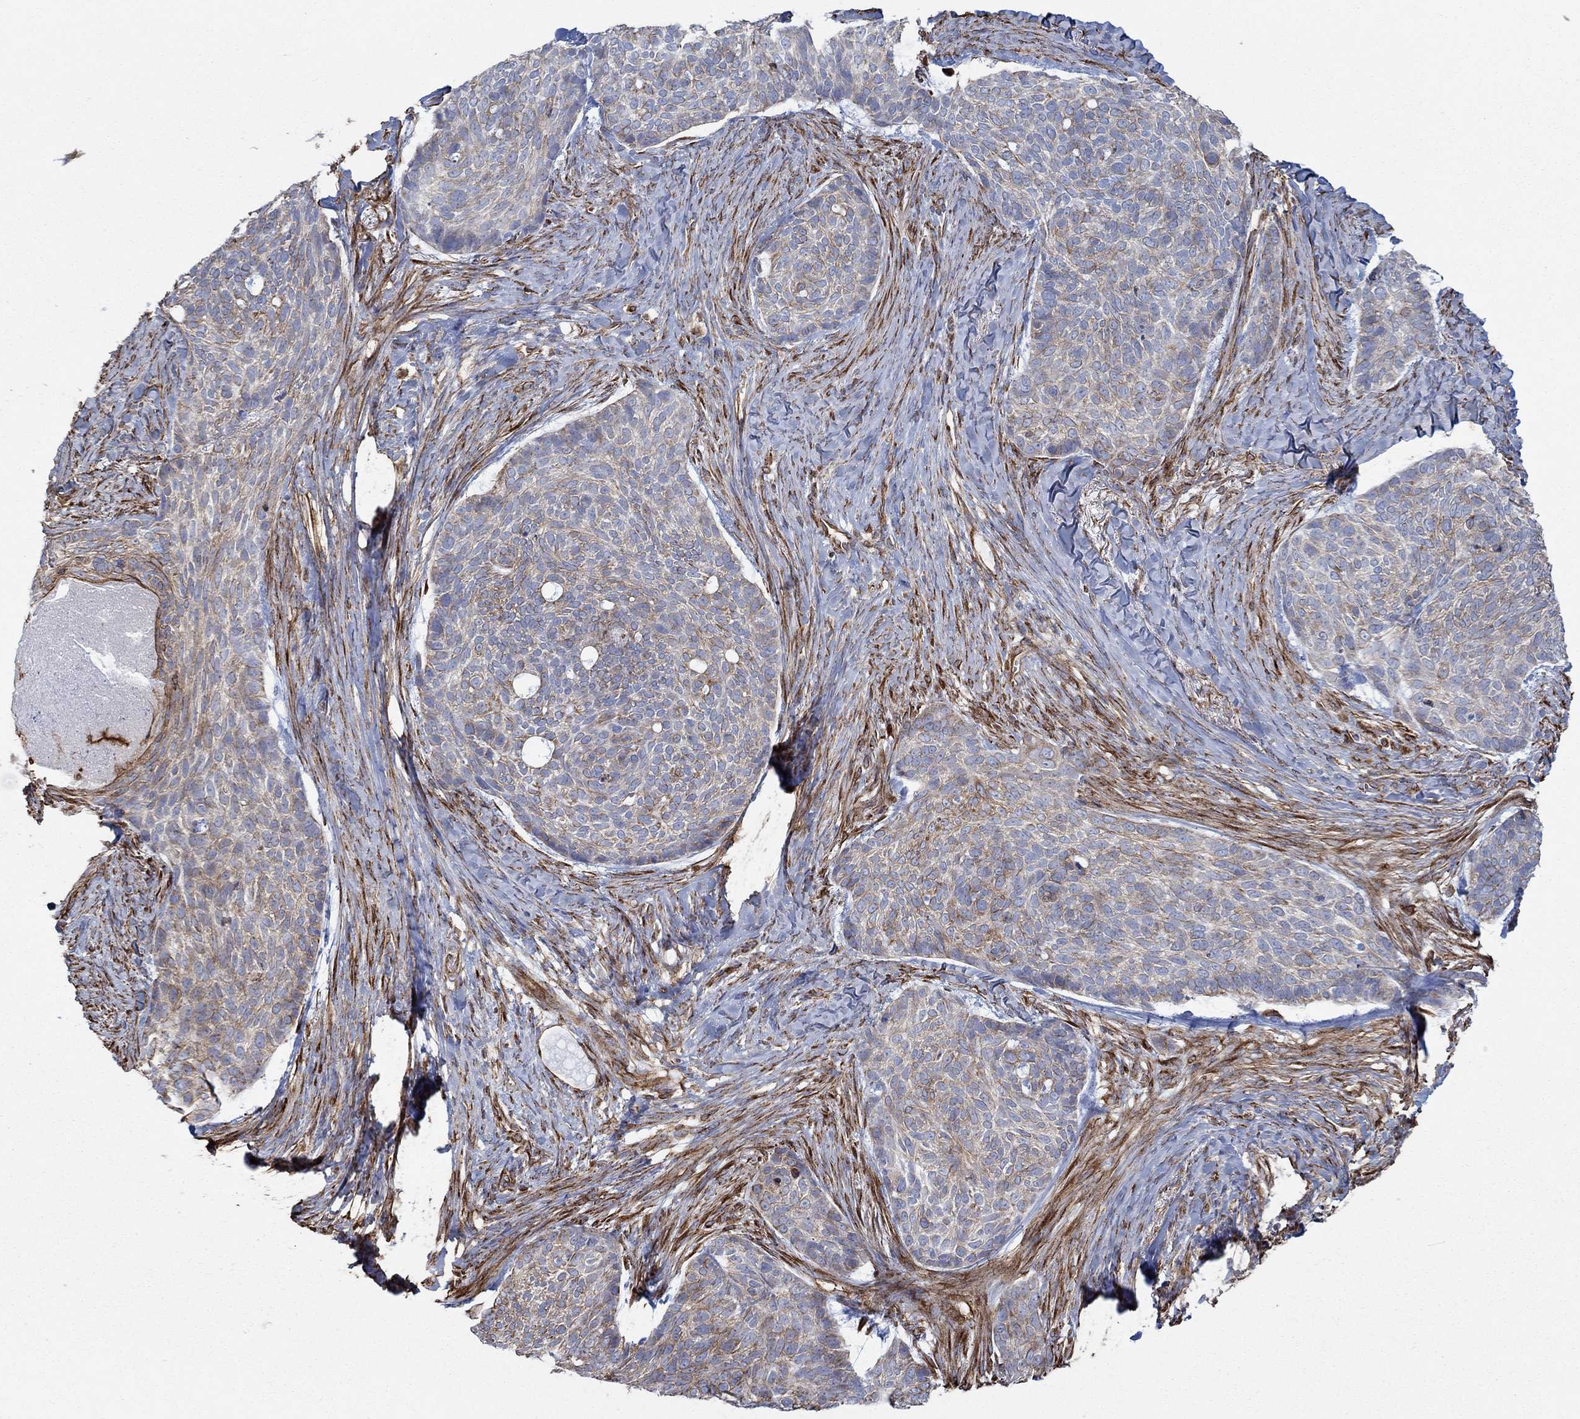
{"staining": {"intensity": "weak", "quantity": ">75%", "location": "cytoplasmic/membranous"}, "tissue": "skin cancer", "cell_type": "Tumor cells", "image_type": "cancer", "snomed": [{"axis": "morphology", "description": "Basal cell carcinoma"}, {"axis": "topography", "description": "Skin"}], "caption": "IHC micrograph of neoplastic tissue: skin cancer stained using IHC shows low levels of weak protein expression localized specifically in the cytoplasmic/membranous of tumor cells, appearing as a cytoplasmic/membranous brown color.", "gene": "STC2", "patient": {"sex": "female", "age": 69}}